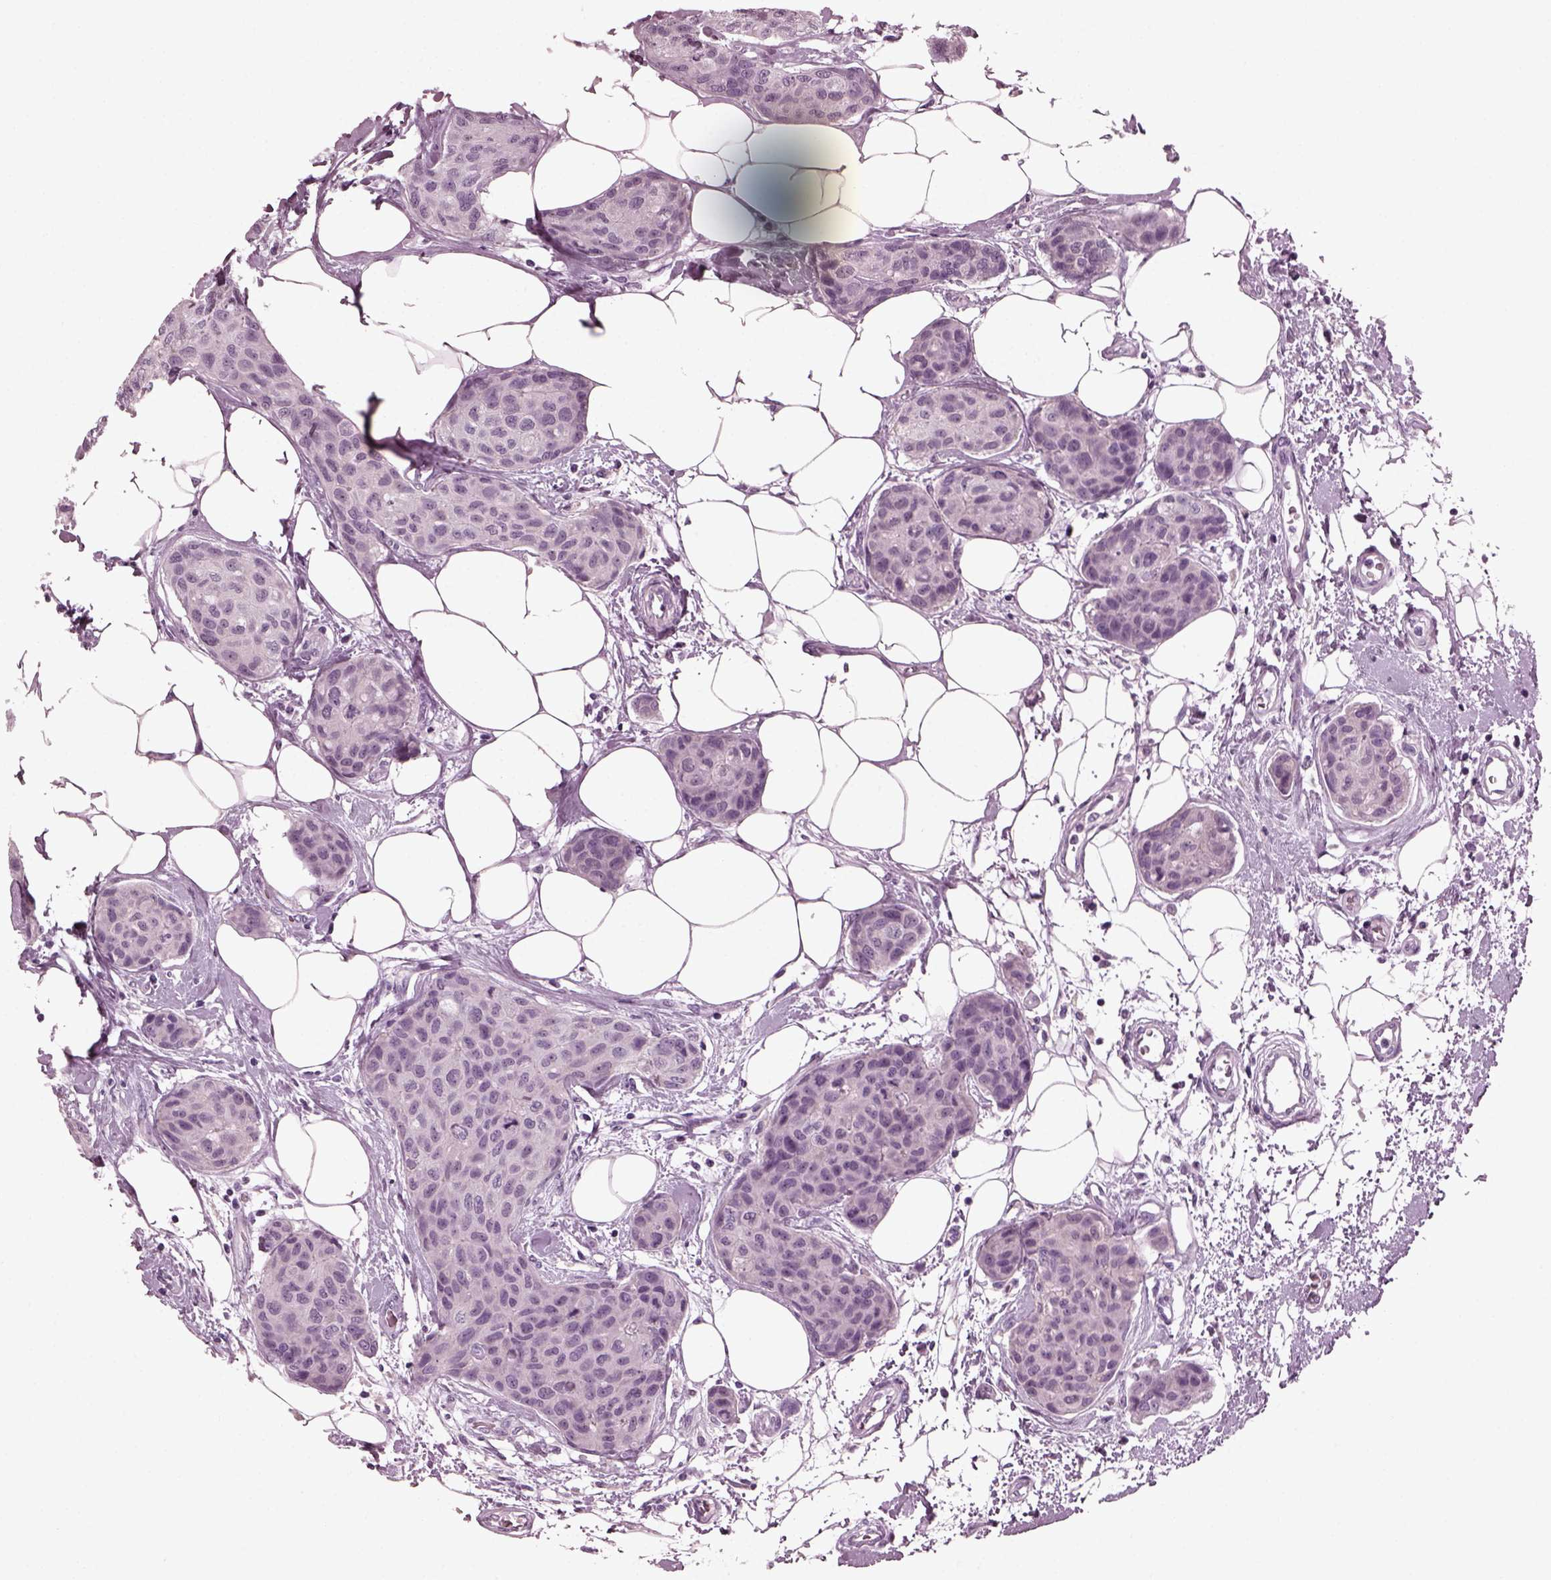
{"staining": {"intensity": "negative", "quantity": "none", "location": "none"}, "tissue": "breast cancer", "cell_type": "Tumor cells", "image_type": "cancer", "snomed": [{"axis": "morphology", "description": "Duct carcinoma"}, {"axis": "topography", "description": "Breast"}], "caption": "Immunohistochemical staining of human breast cancer demonstrates no significant positivity in tumor cells.", "gene": "SLC6A17", "patient": {"sex": "female", "age": 80}}